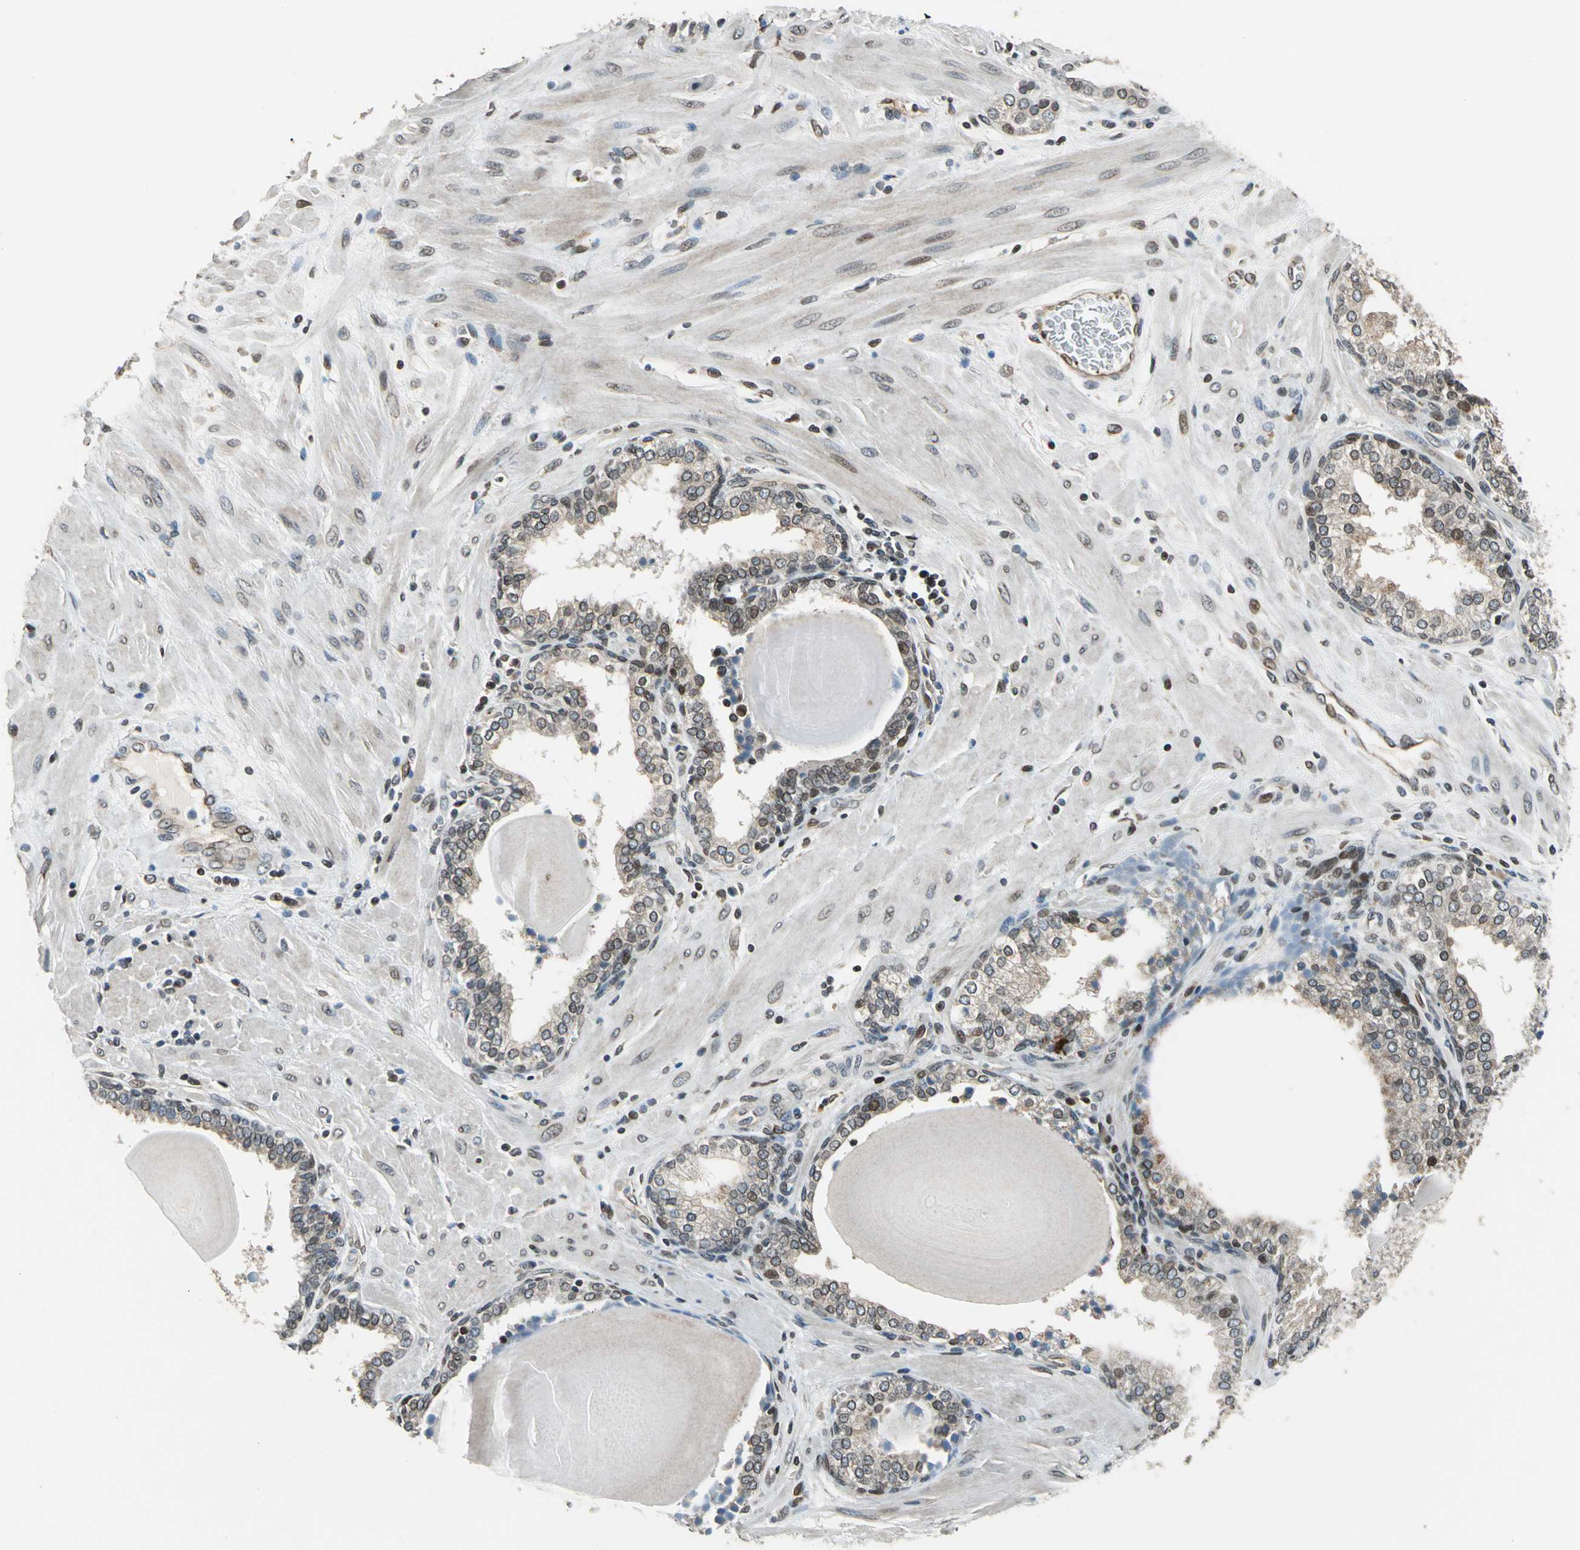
{"staining": {"intensity": "moderate", "quantity": ">75%", "location": "cytoplasmic/membranous,nuclear"}, "tissue": "prostate", "cell_type": "Glandular cells", "image_type": "normal", "snomed": [{"axis": "morphology", "description": "Normal tissue, NOS"}, {"axis": "topography", "description": "Prostate"}], "caption": "There is medium levels of moderate cytoplasmic/membranous,nuclear staining in glandular cells of benign prostate, as demonstrated by immunohistochemical staining (brown color).", "gene": "BRIP1", "patient": {"sex": "male", "age": 51}}